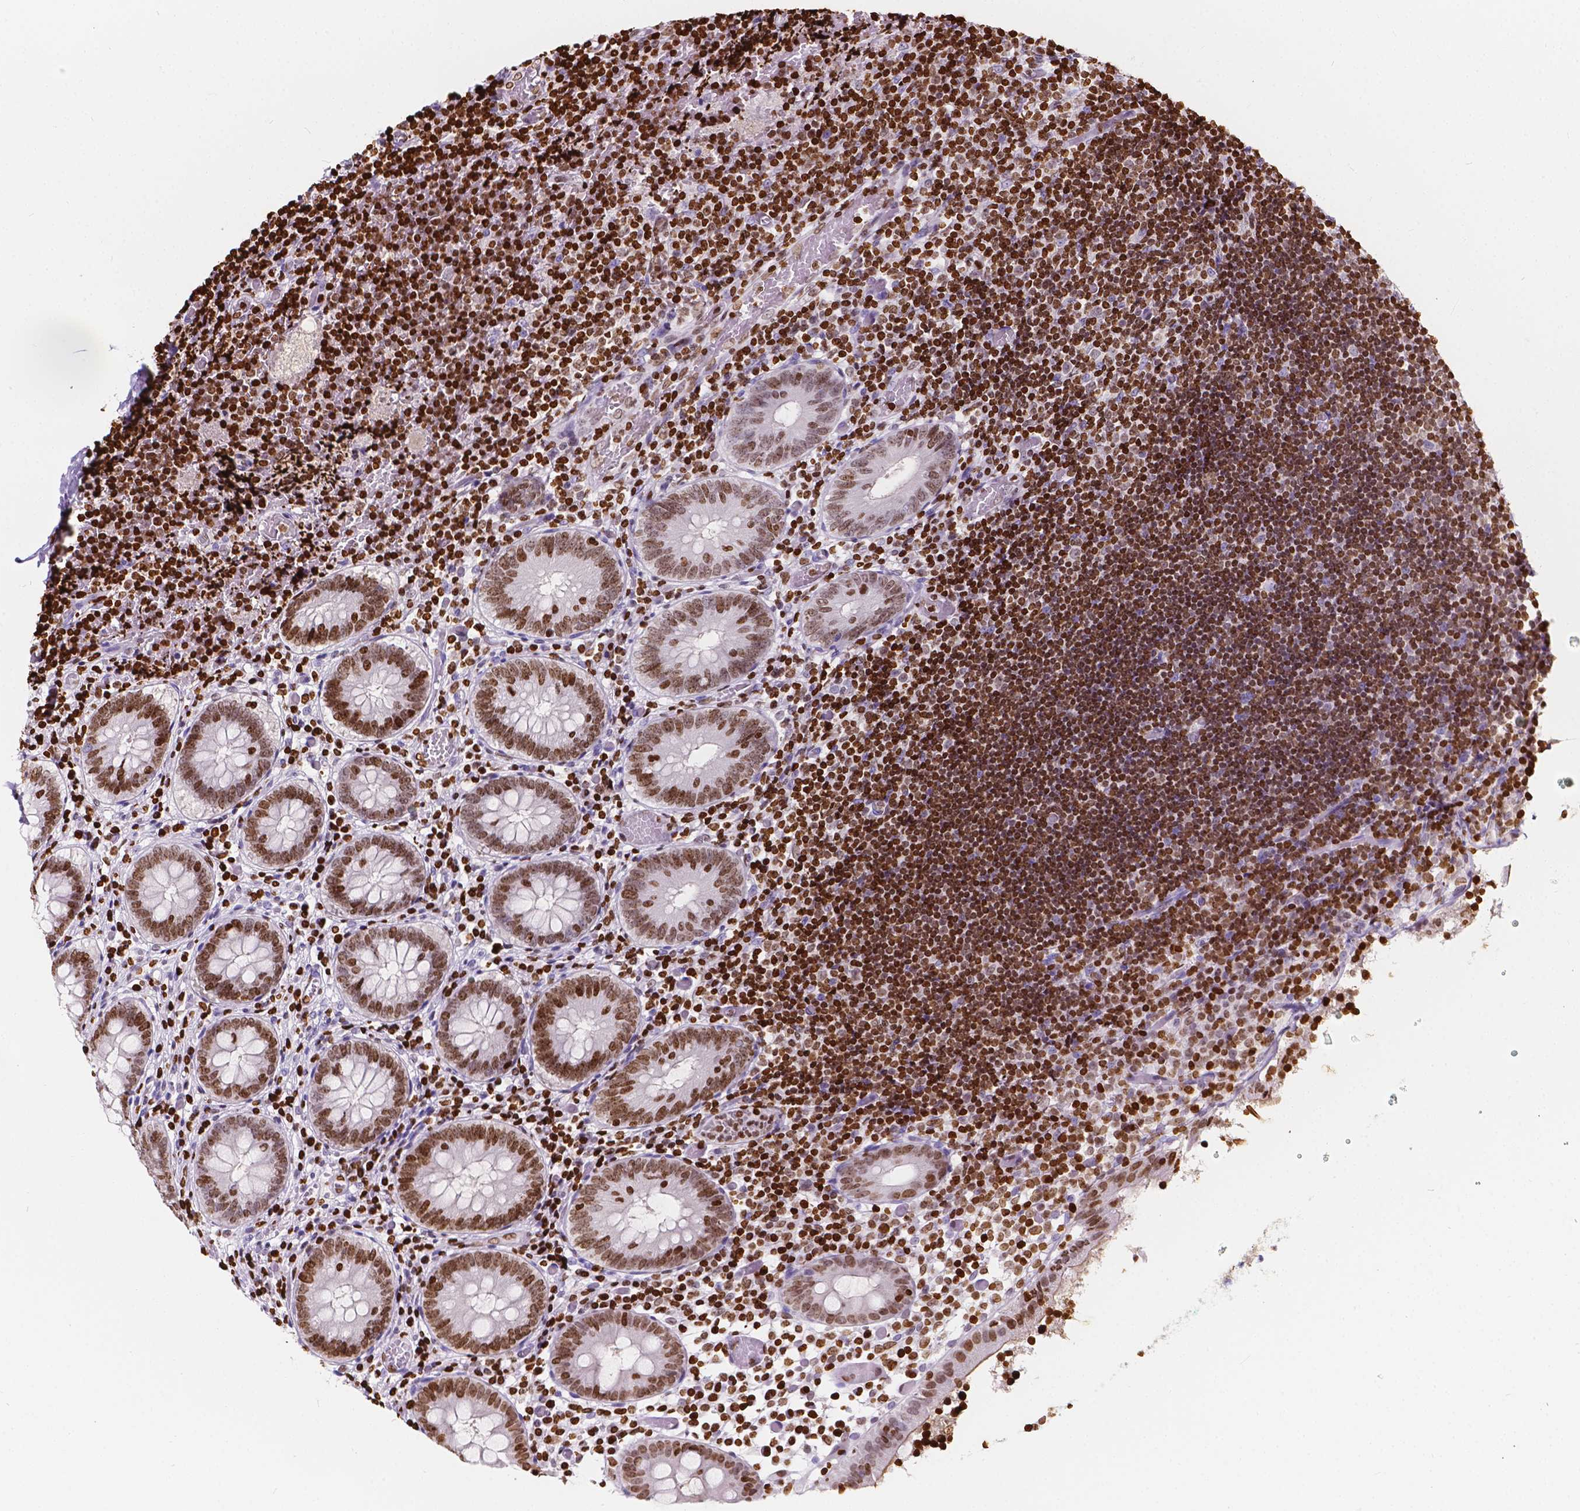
{"staining": {"intensity": "moderate", "quantity": ">75%", "location": "nuclear"}, "tissue": "appendix", "cell_type": "Glandular cells", "image_type": "normal", "snomed": [{"axis": "morphology", "description": "Normal tissue, NOS"}, {"axis": "topography", "description": "Appendix"}], "caption": "IHC photomicrograph of normal appendix: human appendix stained using IHC displays medium levels of moderate protein expression localized specifically in the nuclear of glandular cells, appearing as a nuclear brown color.", "gene": "CBY3", "patient": {"sex": "female", "age": 32}}